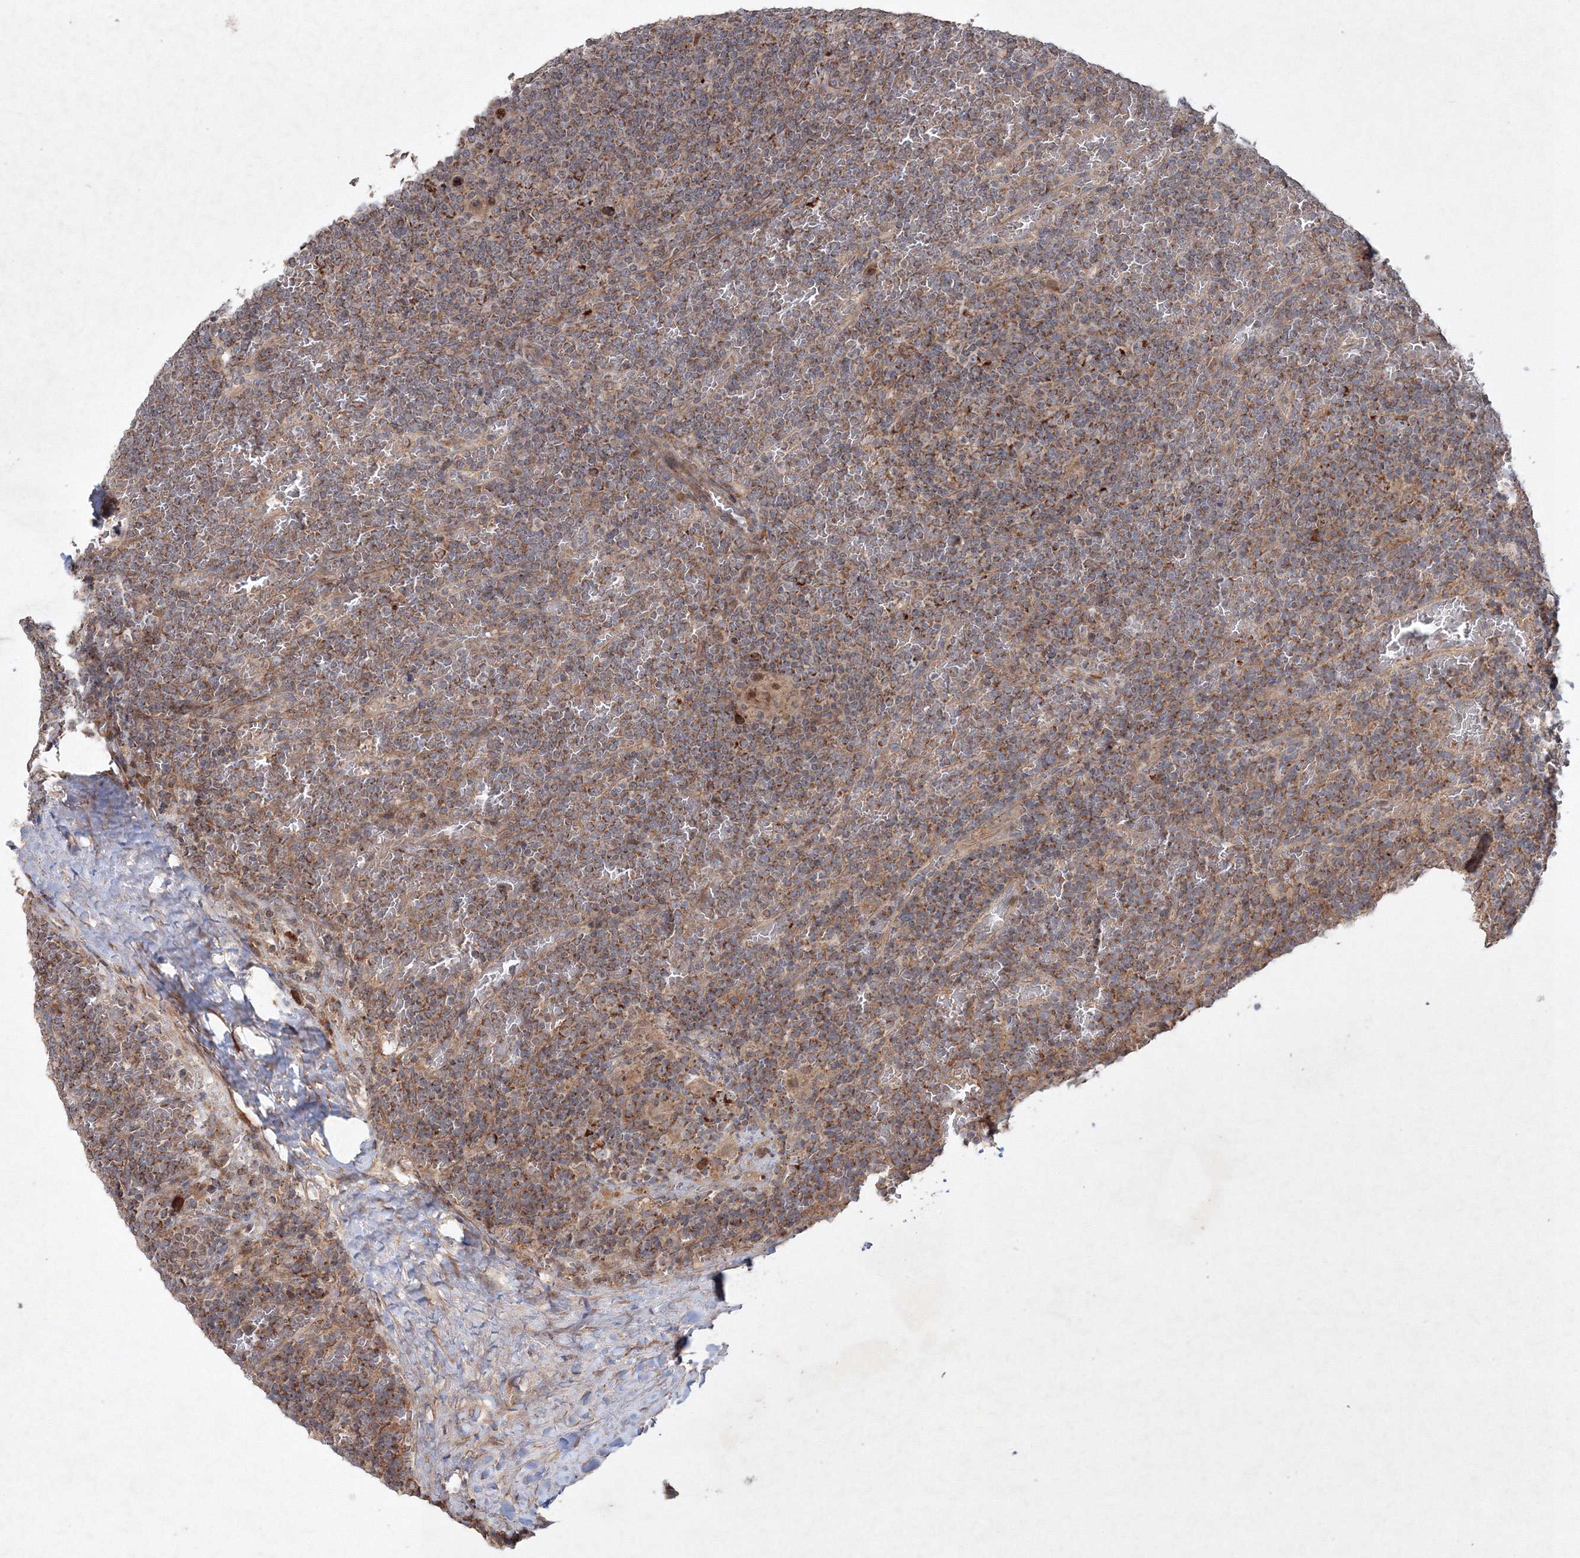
{"staining": {"intensity": "moderate", "quantity": "25%-75%", "location": "cytoplasmic/membranous"}, "tissue": "lymphoma", "cell_type": "Tumor cells", "image_type": "cancer", "snomed": [{"axis": "morphology", "description": "Malignant lymphoma, non-Hodgkin's type, Low grade"}, {"axis": "topography", "description": "Spleen"}], "caption": "The micrograph shows immunohistochemical staining of lymphoma. There is moderate cytoplasmic/membranous positivity is present in about 25%-75% of tumor cells. Ihc stains the protein in brown and the nuclei are stained blue.", "gene": "NOA1", "patient": {"sex": "female", "age": 19}}